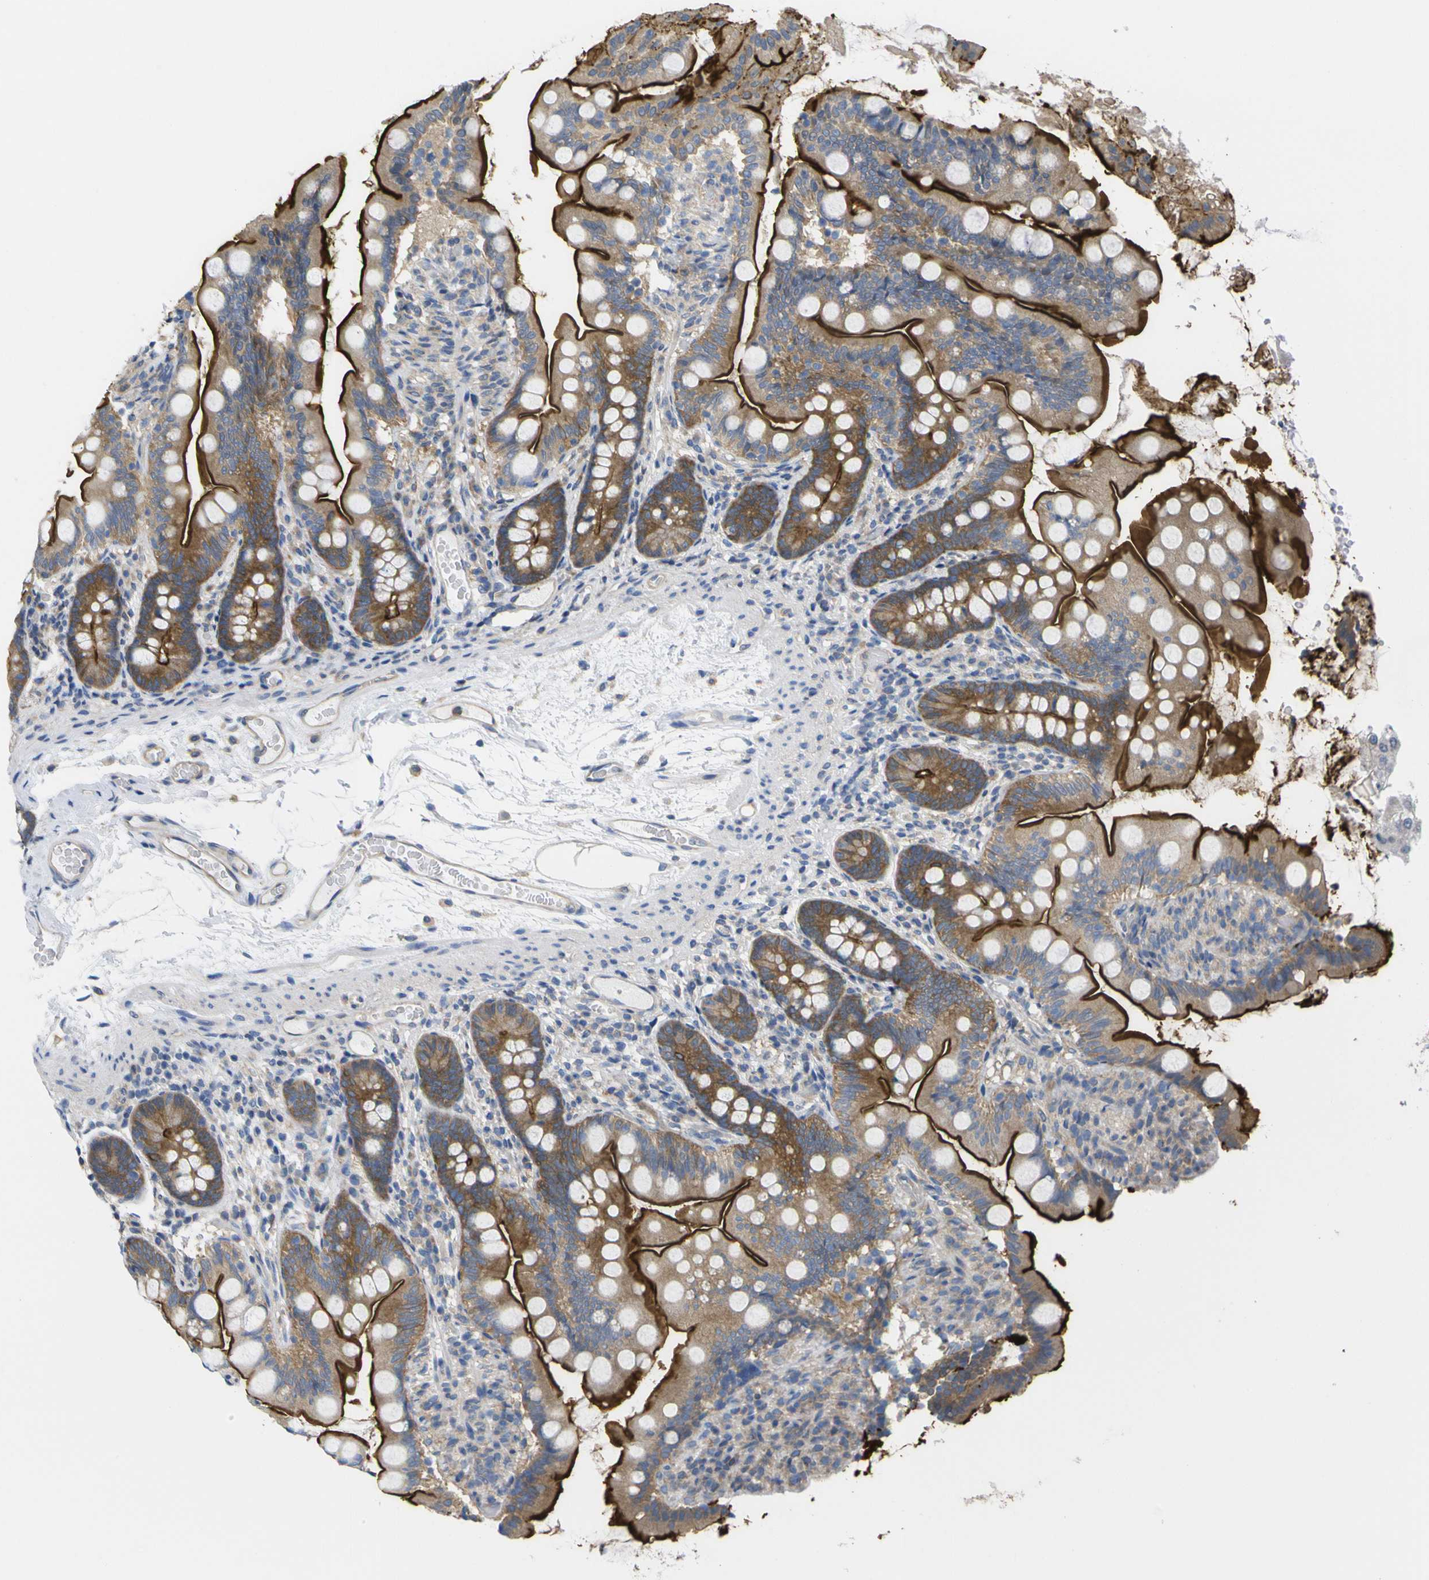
{"staining": {"intensity": "strong", "quantity": ">75%", "location": "cytoplasmic/membranous"}, "tissue": "small intestine", "cell_type": "Glandular cells", "image_type": "normal", "snomed": [{"axis": "morphology", "description": "Normal tissue, NOS"}, {"axis": "topography", "description": "Small intestine"}], "caption": "A brown stain shows strong cytoplasmic/membranous positivity of a protein in glandular cells of normal small intestine. Ihc stains the protein in brown and the nuclei are stained blue.", "gene": "USH1C", "patient": {"sex": "female", "age": 56}}